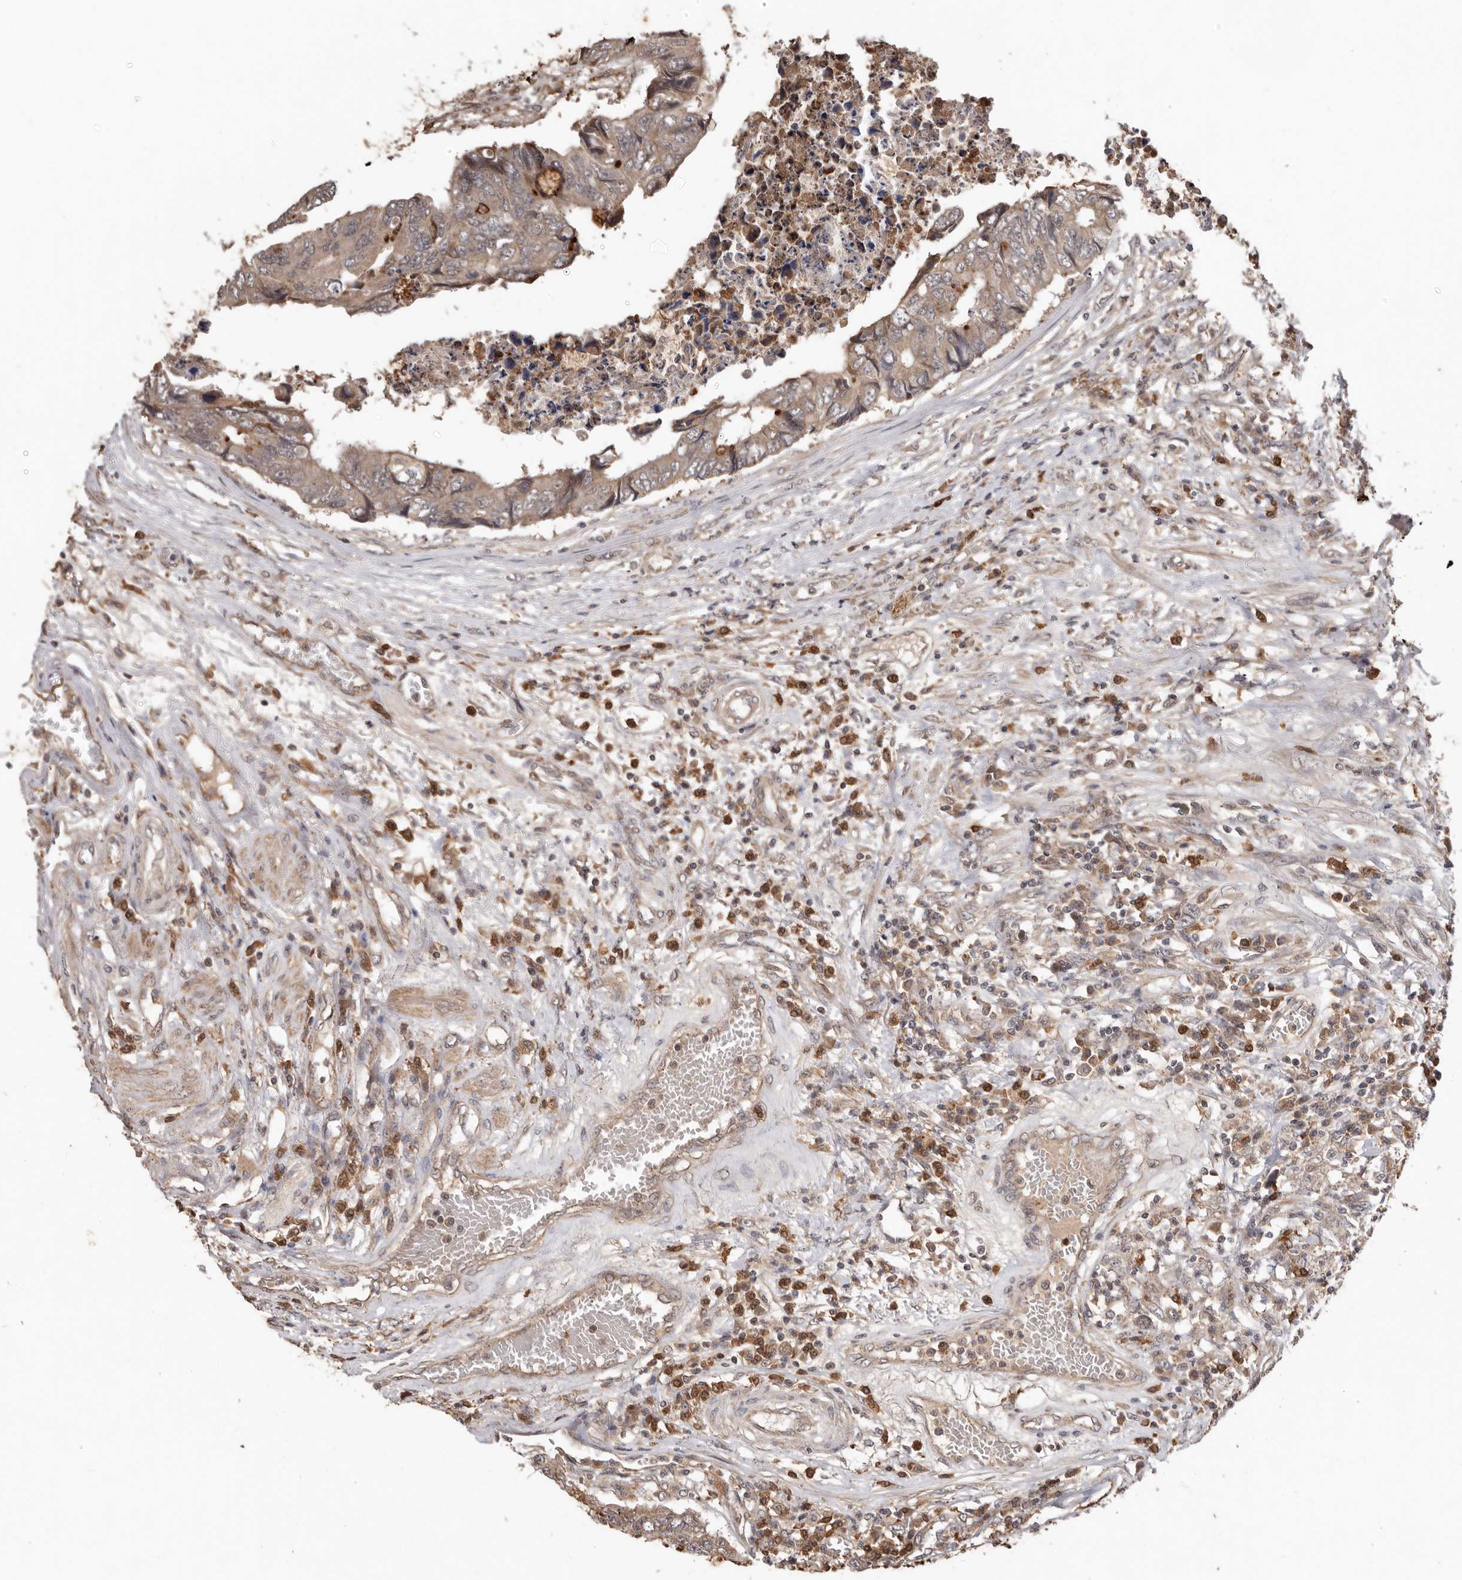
{"staining": {"intensity": "weak", "quantity": ">75%", "location": "cytoplasmic/membranous"}, "tissue": "colorectal cancer", "cell_type": "Tumor cells", "image_type": "cancer", "snomed": [{"axis": "morphology", "description": "Adenocarcinoma, NOS"}, {"axis": "topography", "description": "Rectum"}], "caption": "Adenocarcinoma (colorectal) stained for a protein demonstrates weak cytoplasmic/membranous positivity in tumor cells.", "gene": "RSPO2", "patient": {"sex": "male", "age": 84}}